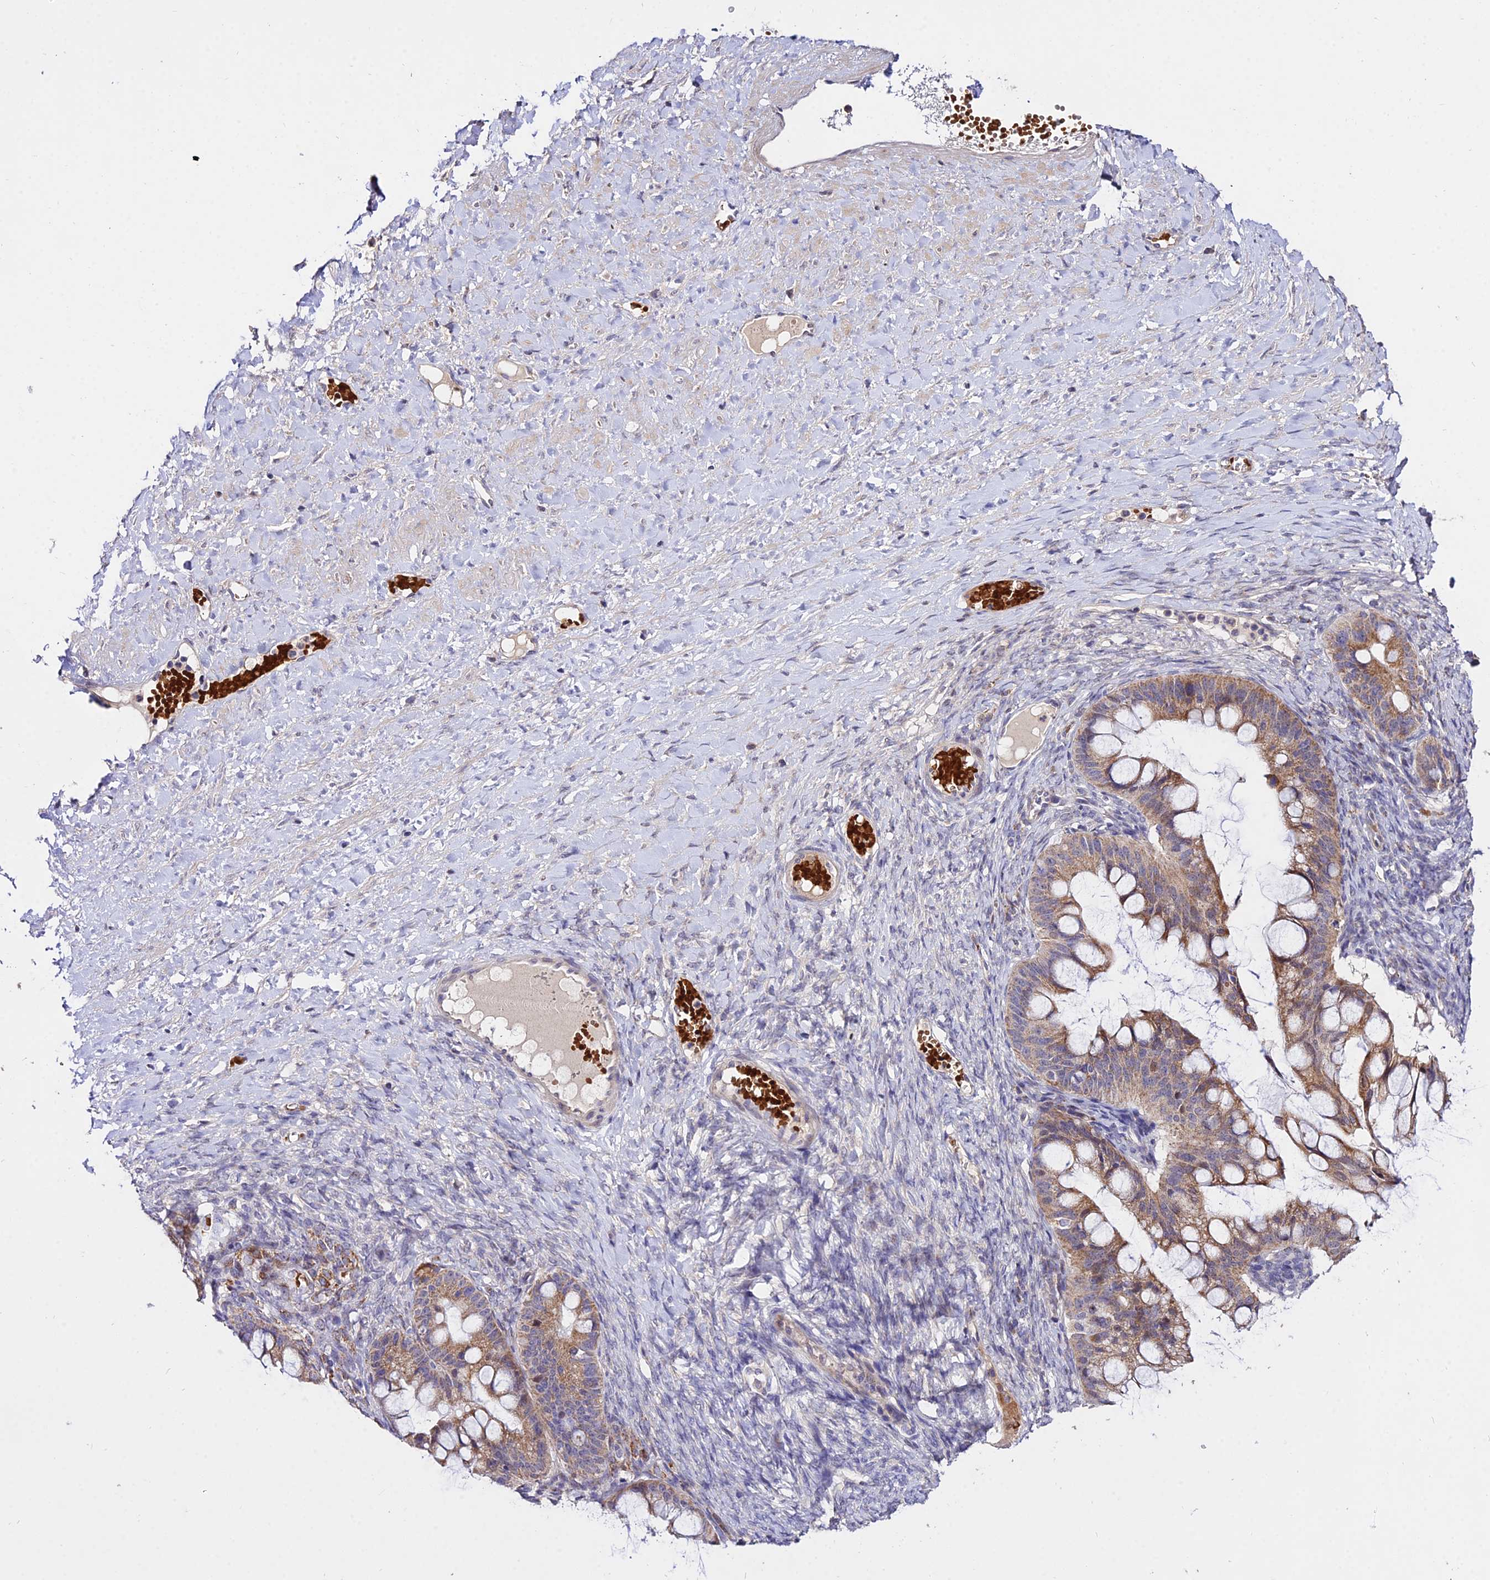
{"staining": {"intensity": "moderate", "quantity": ">75%", "location": "cytoplasmic/membranous"}, "tissue": "ovarian cancer", "cell_type": "Tumor cells", "image_type": "cancer", "snomed": [{"axis": "morphology", "description": "Cystadenocarcinoma, mucinous, NOS"}, {"axis": "topography", "description": "Ovary"}], "caption": "Protein staining of ovarian cancer (mucinous cystadenocarcinoma) tissue displays moderate cytoplasmic/membranous staining in approximately >75% of tumor cells.", "gene": "WDR5B", "patient": {"sex": "female", "age": 73}}